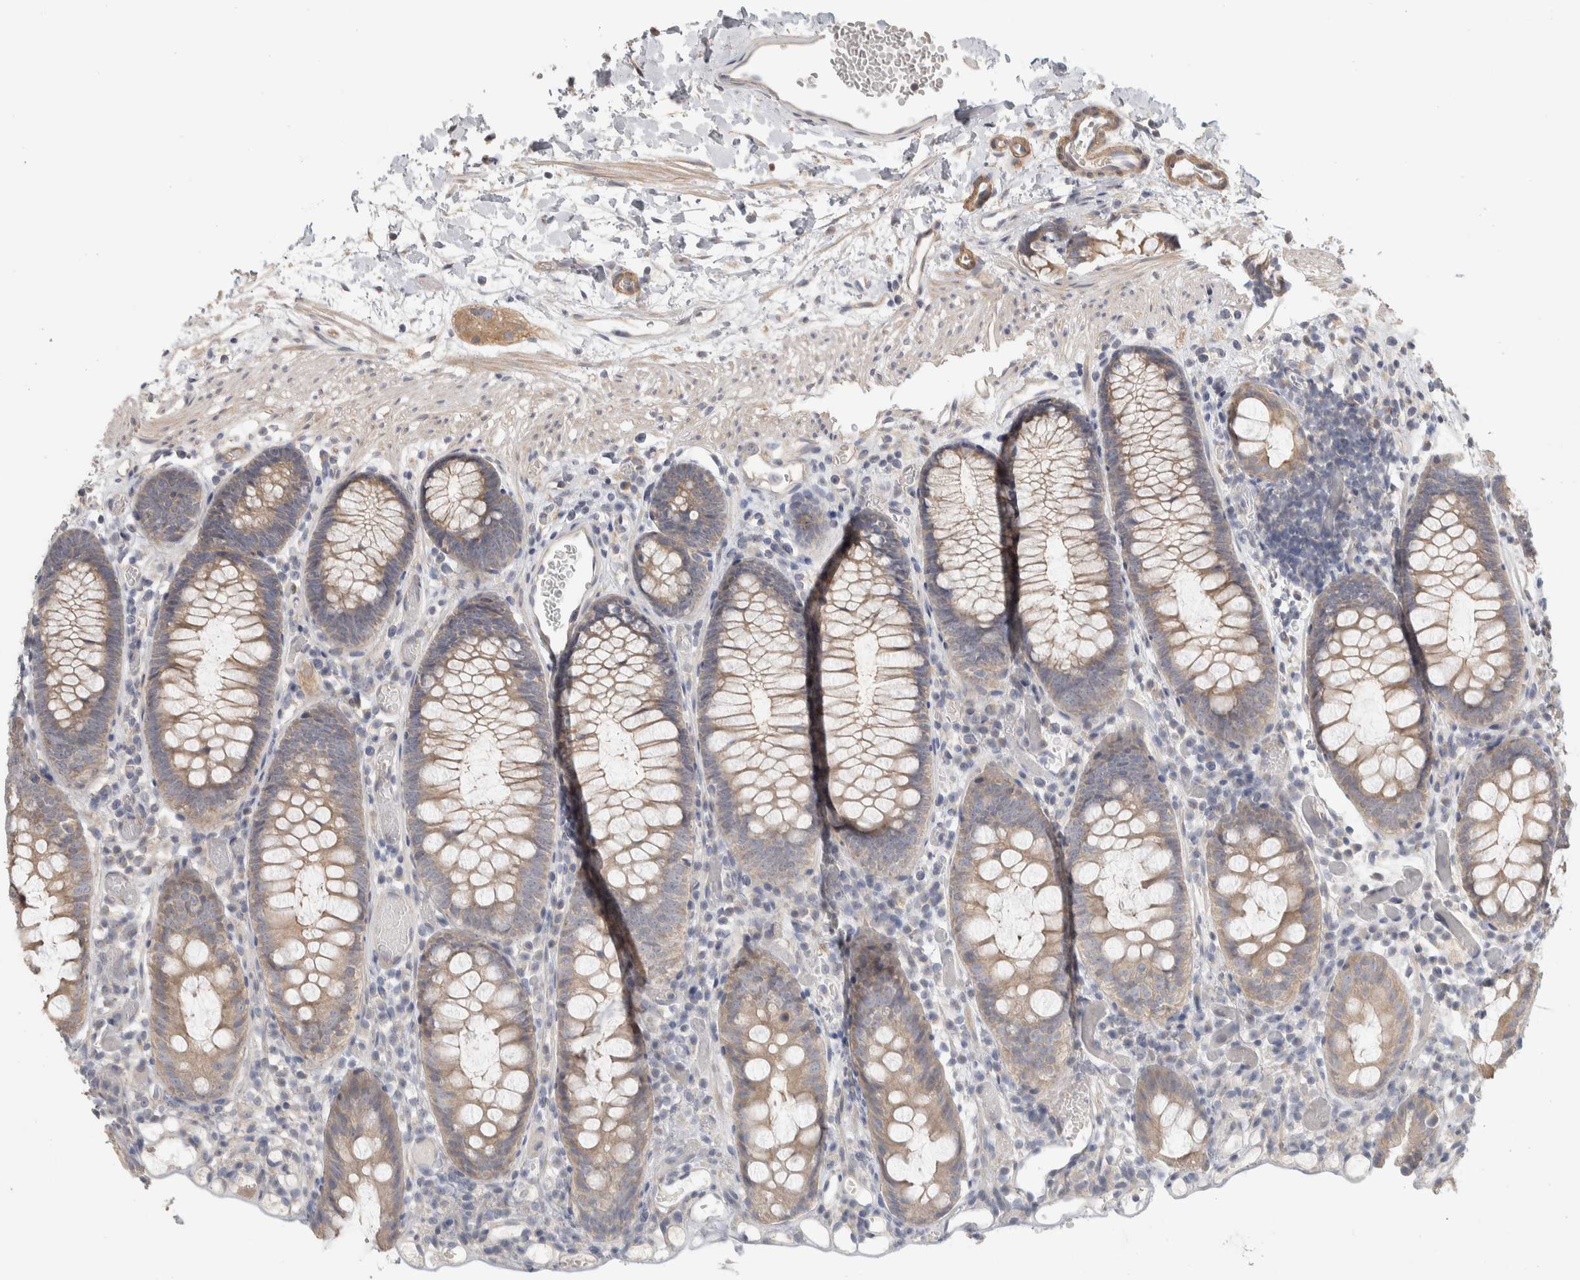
{"staining": {"intensity": "moderate", "quantity": ">75%", "location": "cytoplasmic/membranous"}, "tissue": "colon", "cell_type": "Endothelial cells", "image_type": "normal", "snomed": [{"axis": "morphology", "description": "Normal tissue, NOS"}, {"axis": "topography", "description": "Colon"}], "caption": "Human colon stained with a protein marker demonstrates moderate staining in endothelial cells.", "gene": "DCXR", "patient": {"sex": "male", "age": 14}}